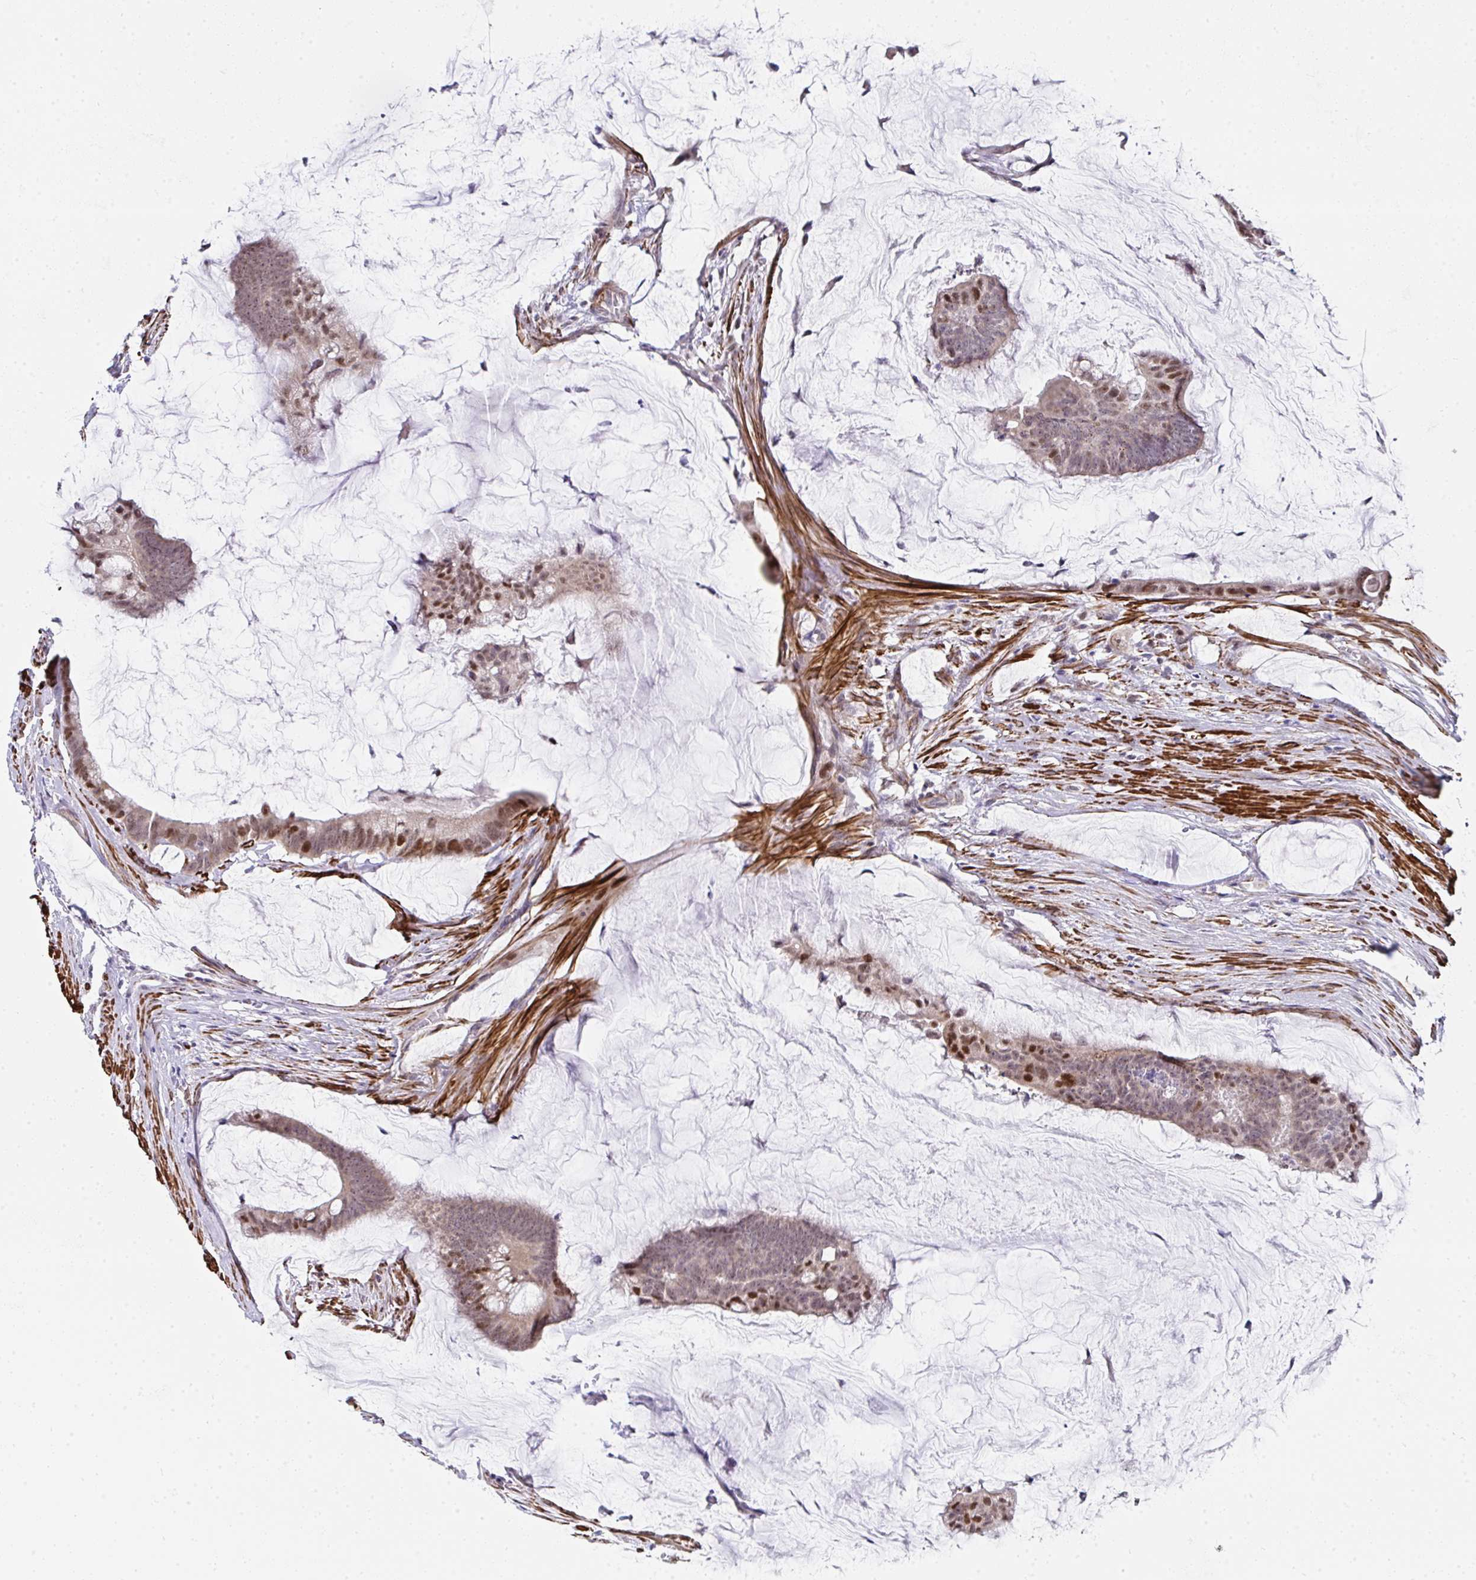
{"staining": {"intensity": "moderate", "quantity": "25%-75%", "location": "nuclear"}, "tissue": "colorectal cancer", "cell_type": "Tumor cells", "image_type": "cancer", "snomed": [{"axis": "morphology", "description": "Adenocarcinoma, NOS"}, {"axis": "topography", "description": "Colon"}], "caption": "This image reveals IHC staining of human colorectal adenocarcinoma, with medium moderate nuclear positivity in about 25%-75% of tumor cells.", "gene": "GINS2", "patient": {"sex": "male", "age": 62}}